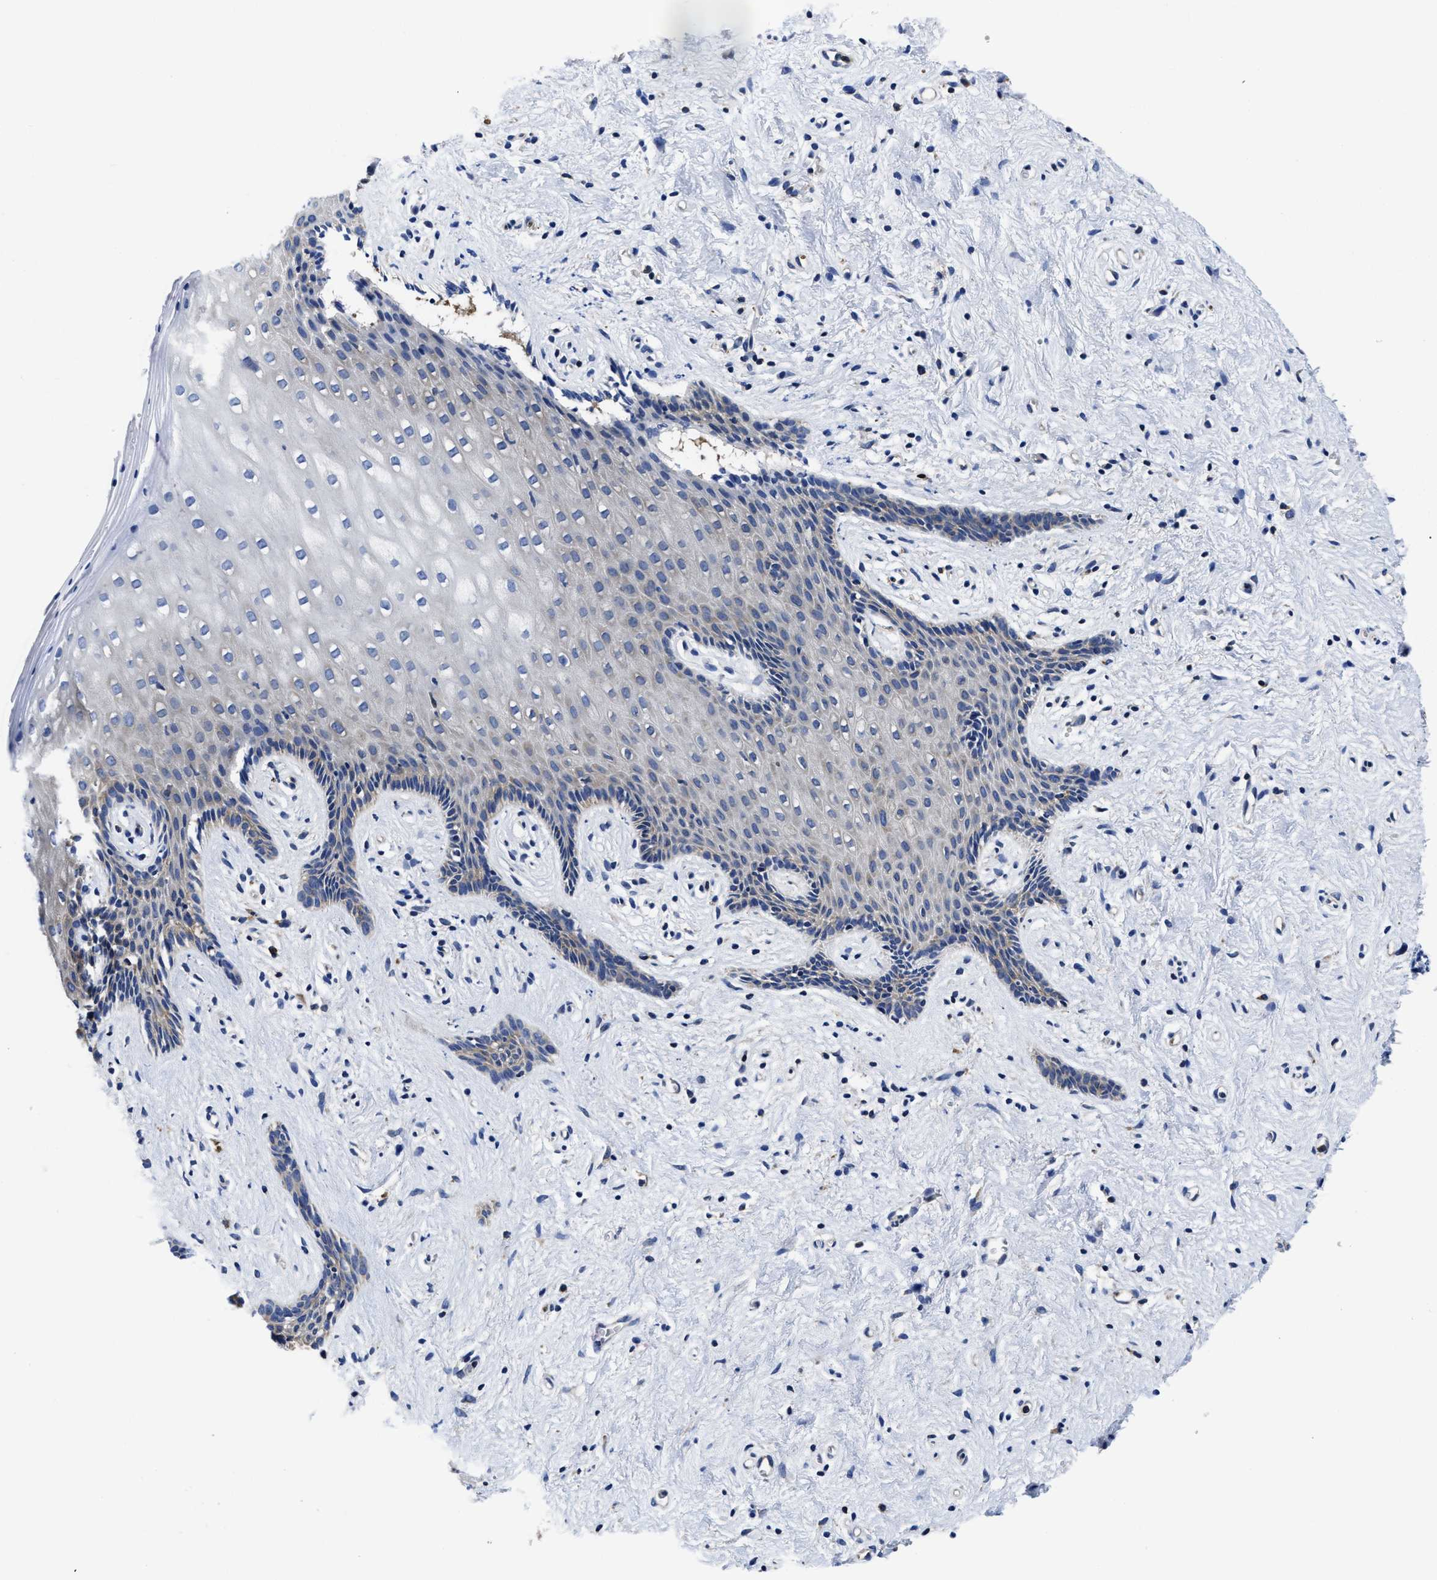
{"staining": {"intensity": "negative", "quantity": "none", "location": "none"}, "tissue": "vagina", "cell_type": "Squamous epithelial cells", "image_type": "normal", "snomed": [{"axis": "morphology", "description": "Normal tissue, NOS"}, {"axis": "topography", "description": "Vagina"}], "caption": "There is no significant staining in squamous epithelial cells of vagina. The staining is performed using DAB (3,3'-diaminobenzidine) brown chromogen with nuclei counter-stained in using hematoxylin.", "gene": "YARS1", "patient": {"sex": "female", "age": 44}}